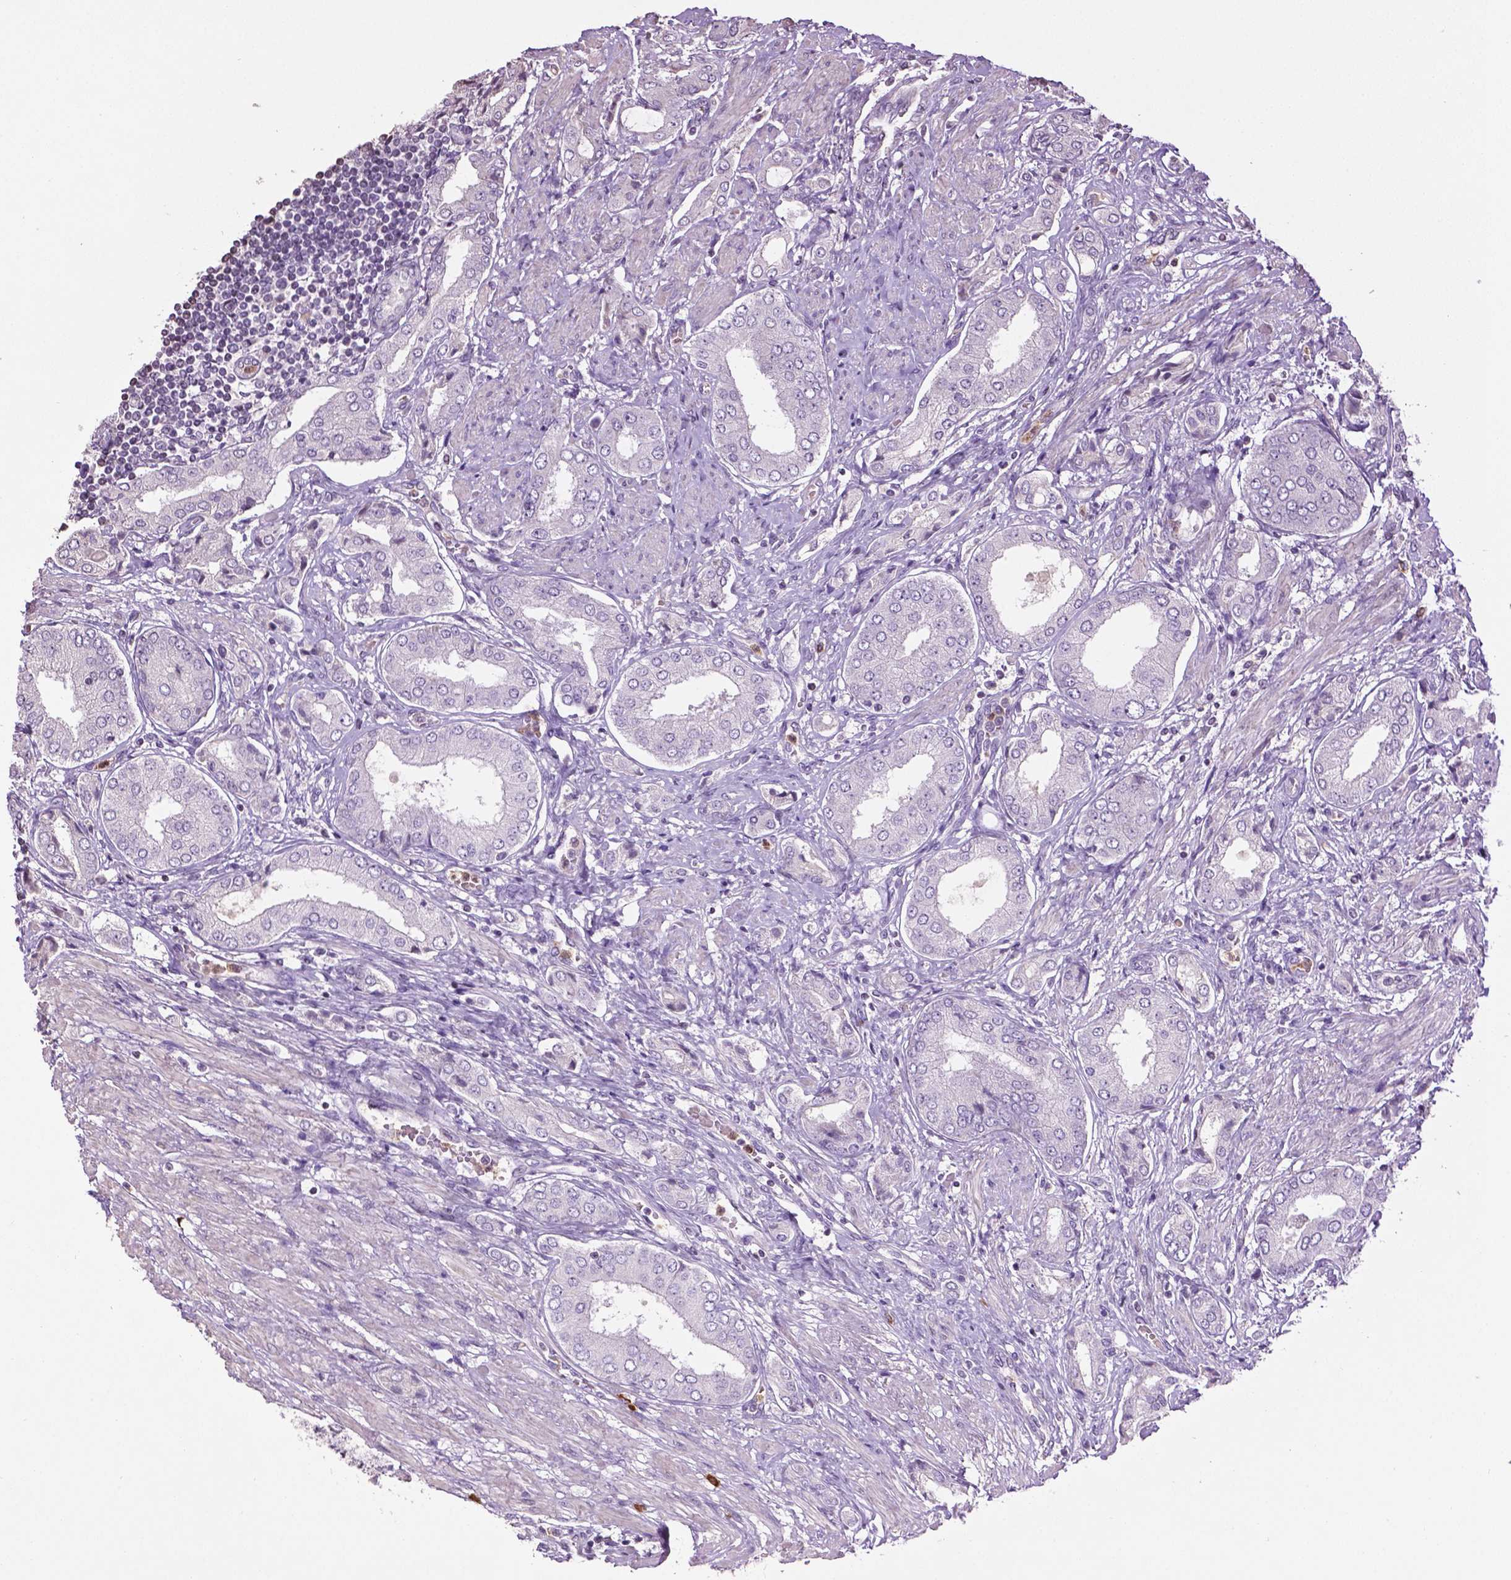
{"staining": {"intensity": "negative", "quantity": "none", "location": "none"}, "tissue": "prostate cancer", "cell_type": "Tumor cells", "image_type": "cancer", "snomed": [{"axis": "morphology", "description": "Adenocarcinoma, NOS"}, {"axis": "topography", "description": "Prostate"}], "caption": "The micrograph demonstrates no staining of tumor cells in prostate adenocarcinoma.", "gene": "NTNG2", "patient": {"sex": "male", "age": 63}}